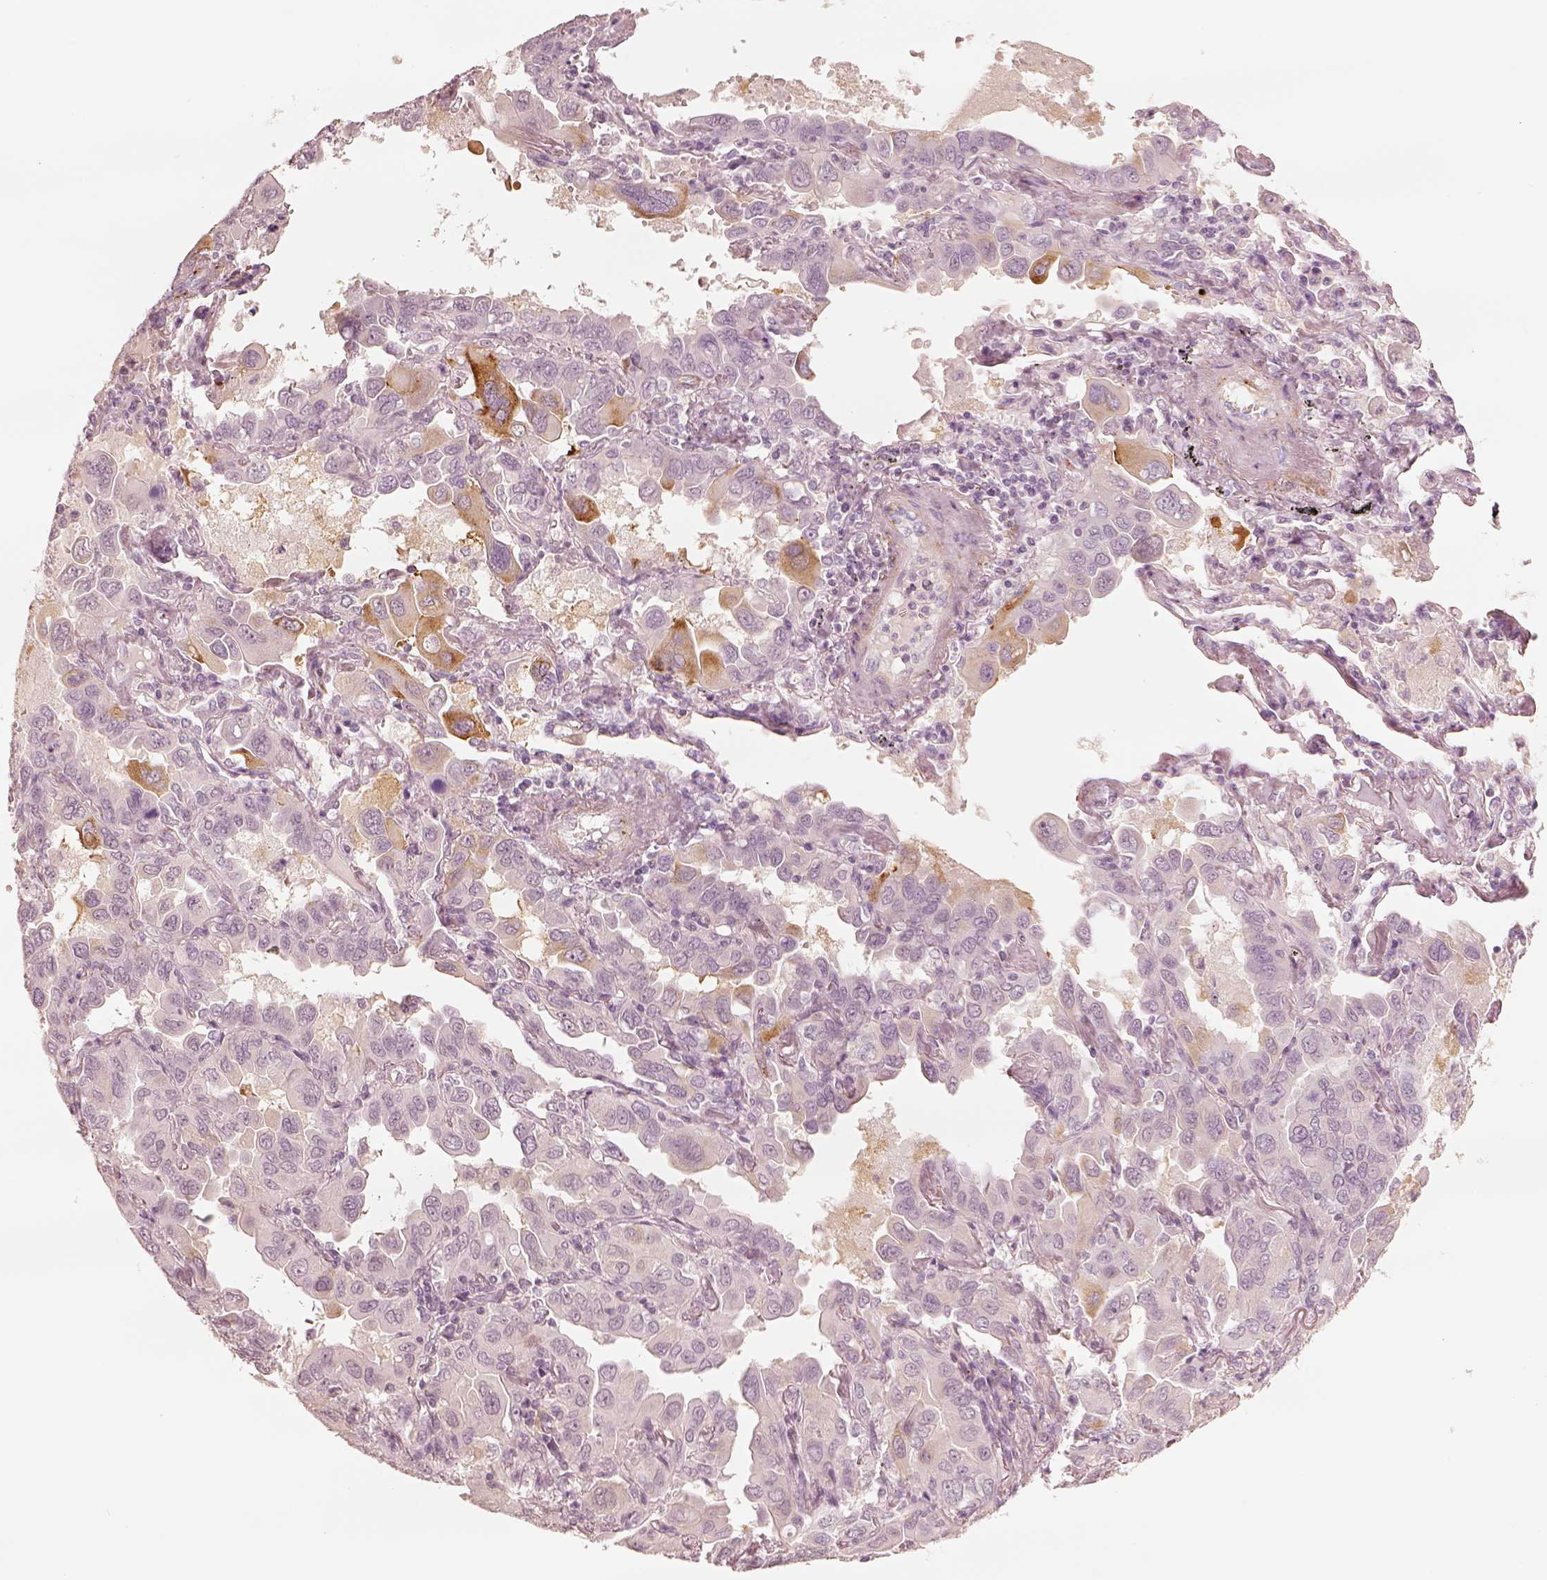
{"staining": {"intensity": "negative", "quantity": "none", "location": "none"}, "tissue": "lung cancer", "cell_type": "Tumor cells", "image_type": "cancer", "snomed": [{"axis": "morphology", "description": "Adenocarcinoma, NOS"}, {"axis": "topography", "description": "Lung"}], "caption": "A histopathology image of human adenocarcinoma (lung) is negative for staining in tumor cells.", "gene": "DNAAF9", "patient": {"sex": "male", "age": 64}}